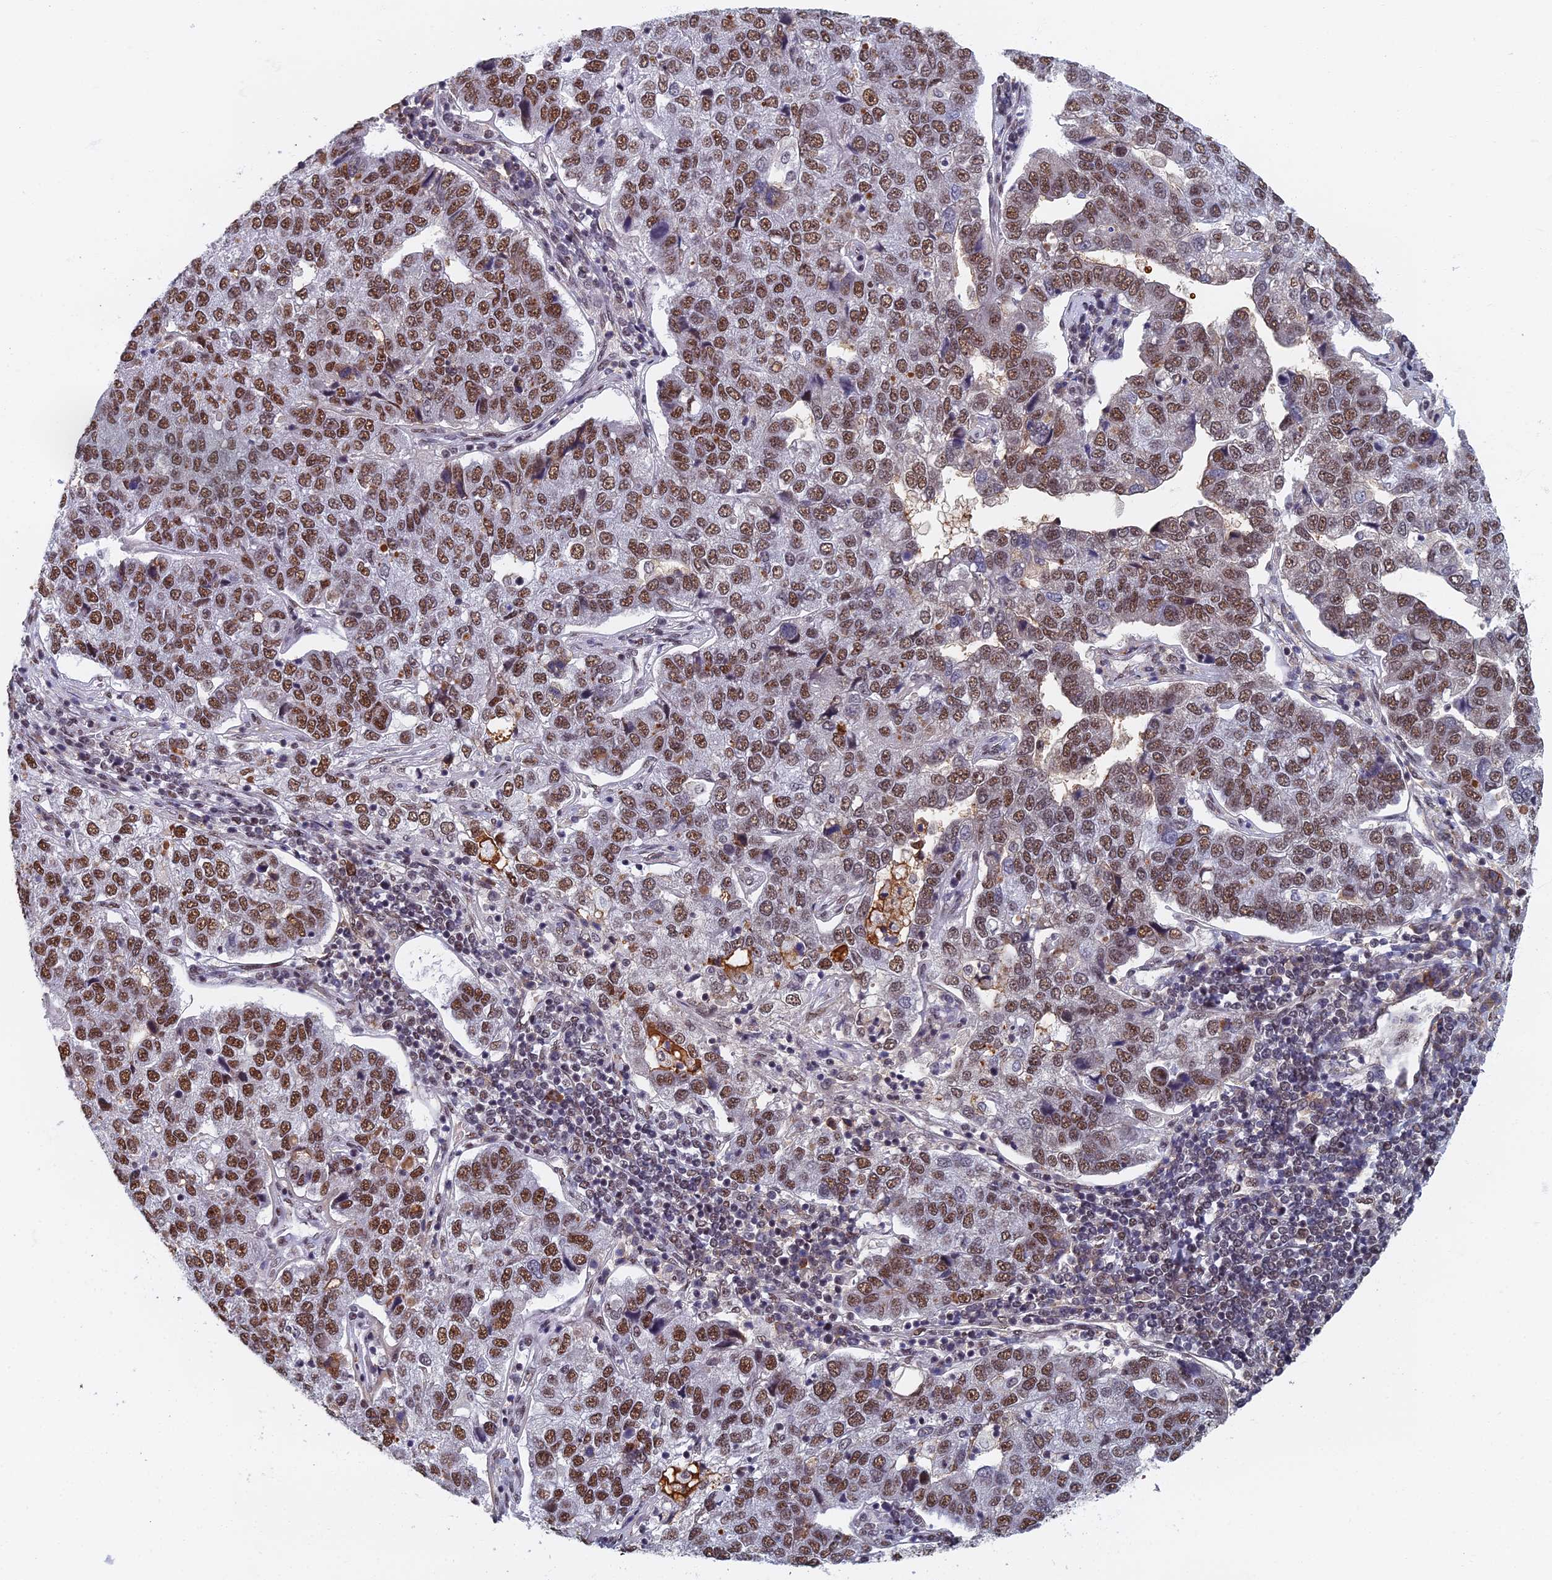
{"staining": {"intensity": "moderate", "quantity": ">75%", "location": "nuclear"}, "tissue": "pancreatic cancer", "cell_type": "Tumor cells", "image_type": "cancer", "snomed": [{"axis": "morphology", "description": "Adenocarcinoma, NOS"}, {"axis": "topography", "description": "Pancreas"}], "caption": "Protein expression analysis of adenocarcinoma (pancreatic) demonstrates moderate nuclear expression in approximately >75% of tumor cells.", "gene": "TAF13", "patient": {"sex": "female", "age": 61}}